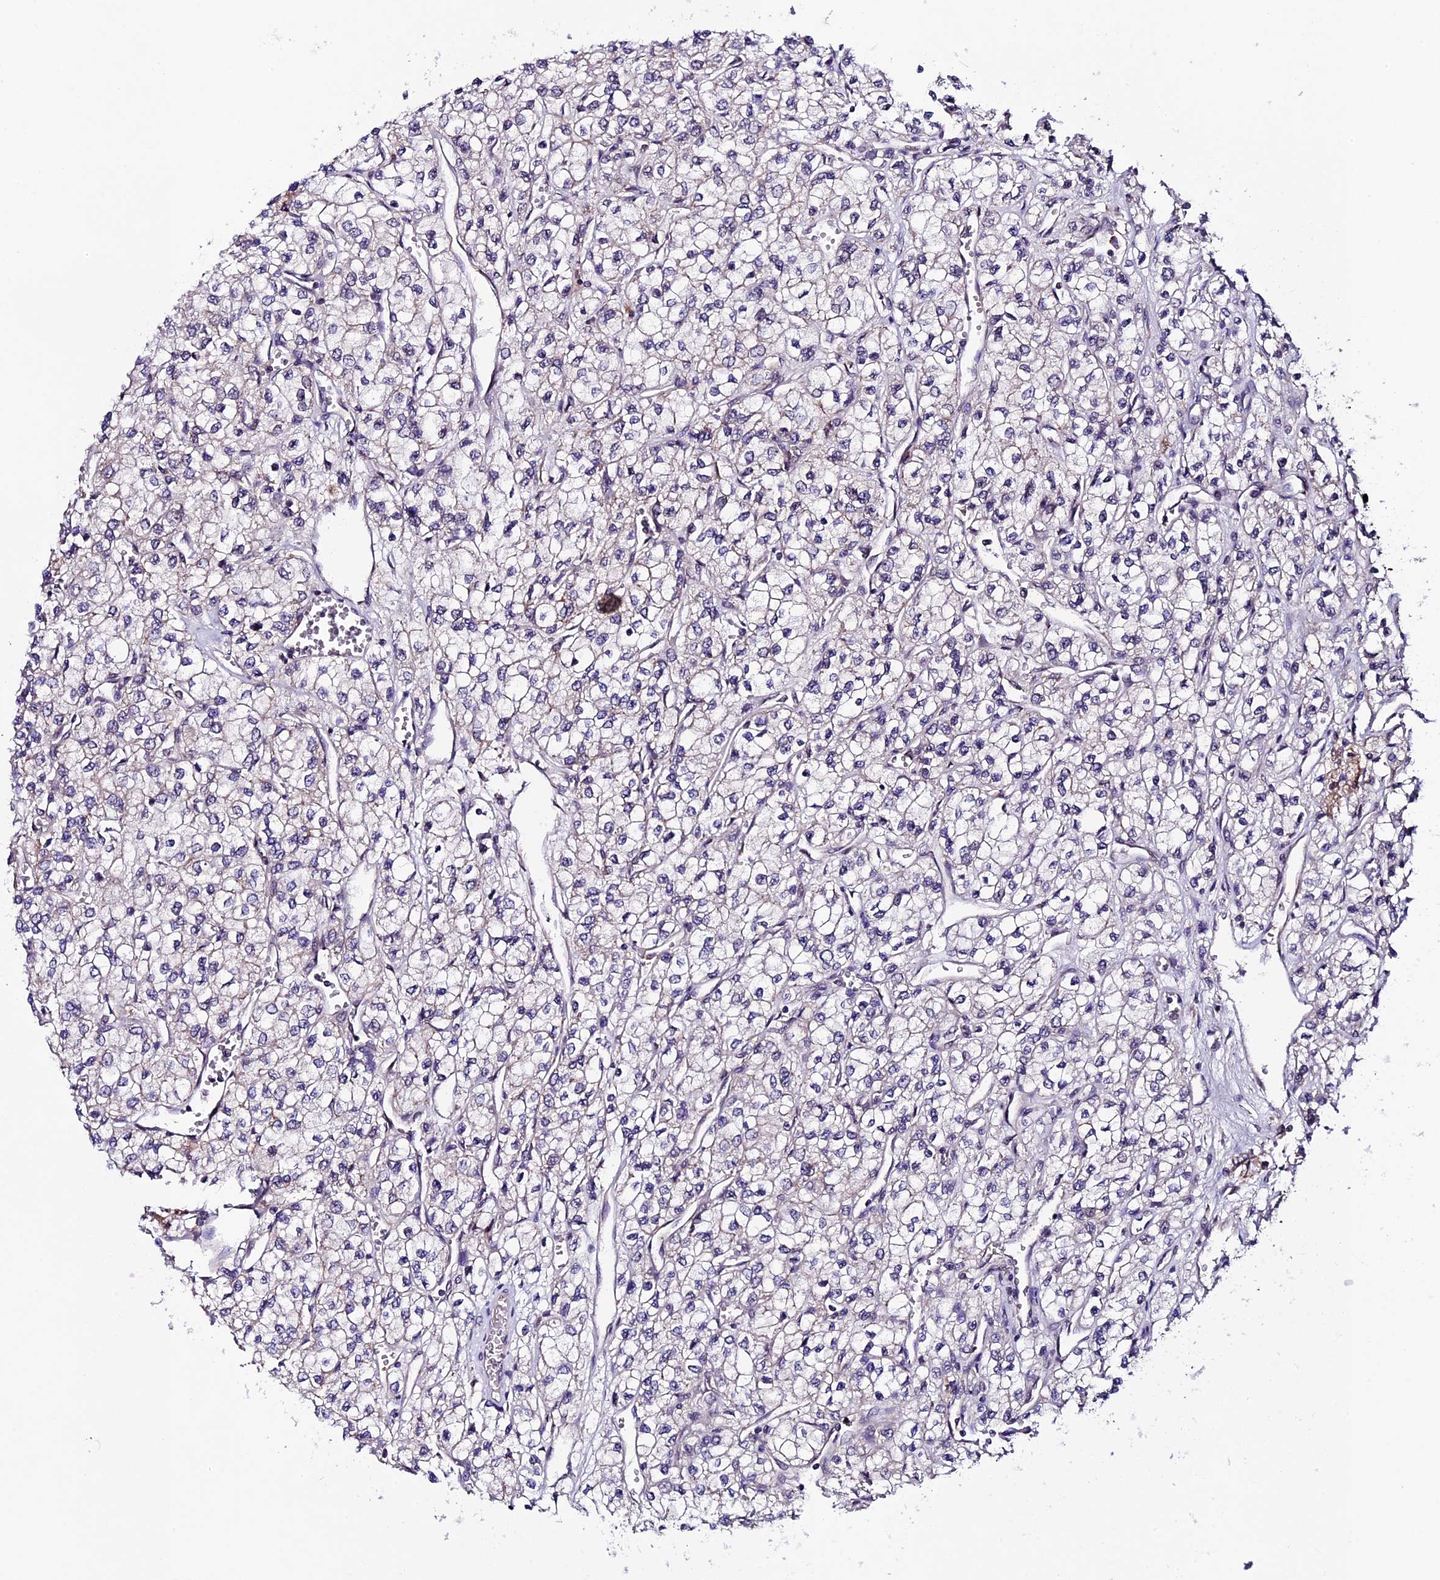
{"staining": {"intensity": "negative", "quantity": "none", "location": "none"}, "tissue": "renal cancer", "cell_type": "Tumor cells", "image_type": "cancer", "snomed": [{"axis": "morphology", "description": "Adenocarcinoma, NOS"}, {"axis": "topography", "description": "Kidney"}], "caption": "The immunohistochemistry histopathology image has no significant positivity in tumor cells of renal adenocarcinoma tissue.", "gene": "SIPA1L3", "patient": {"sex": "male", "age": 80}}